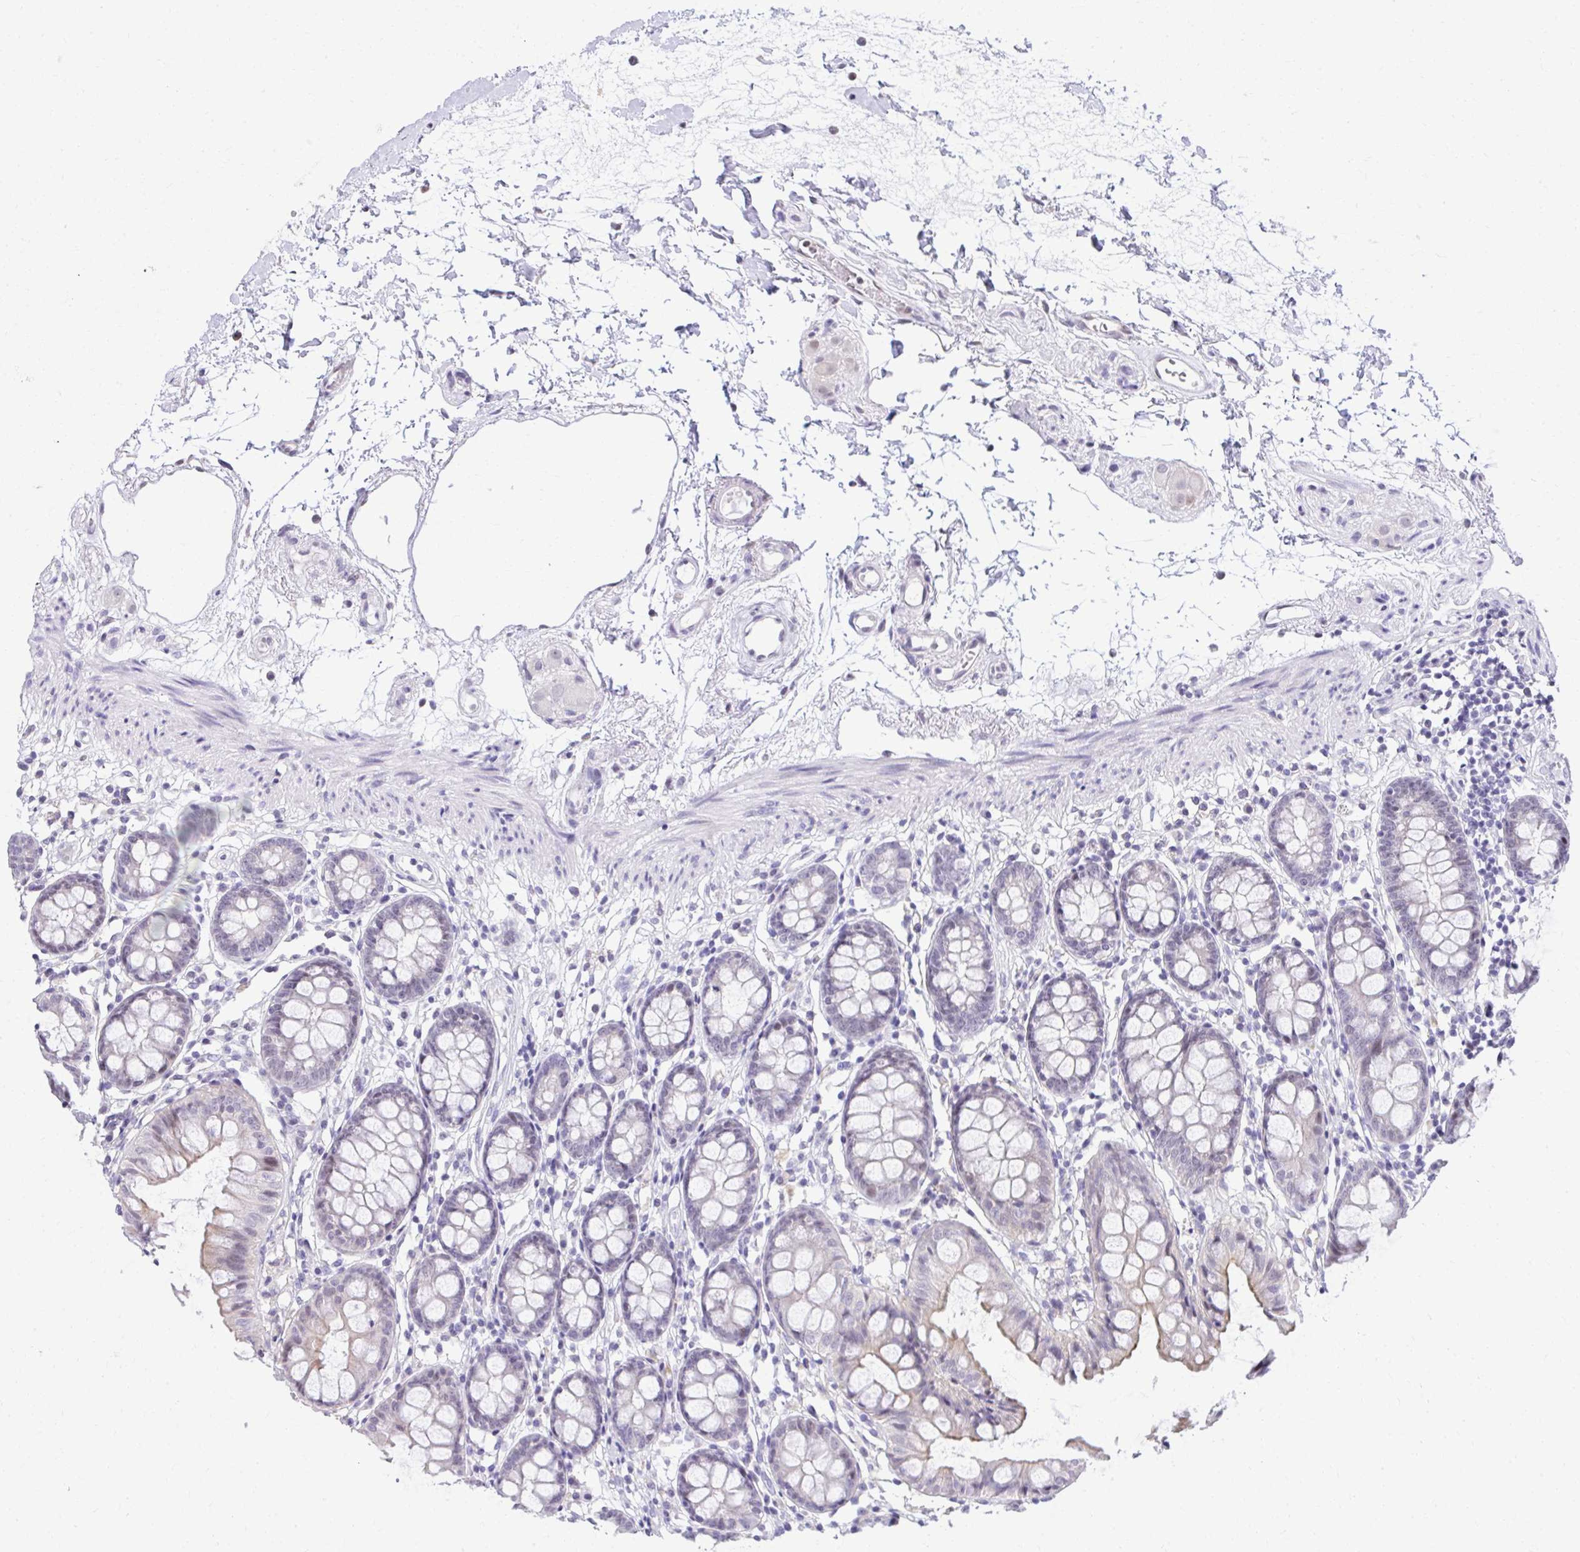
{"staining": {"intensity": "negative", "quantity": "none", "location": "none"}, "tissue": "colon", "cell_type": "Endothelial cells", "image_type": "normal", "snomed": [{"axis": "morphology", "description": "Normal tissue, NOS"}, {"axis": "topography", "description": "Colon"}], "caption": "This is a histopathology image of immunohistochemistry (IHC) staining of unremarkable colon, which shows no staining in endothelial cells. (DAB immunohistochemistry (IHC) with hematoxylin counter stain).", "gene": "EID3", "patient": {"sex": "female", "age": 84}}